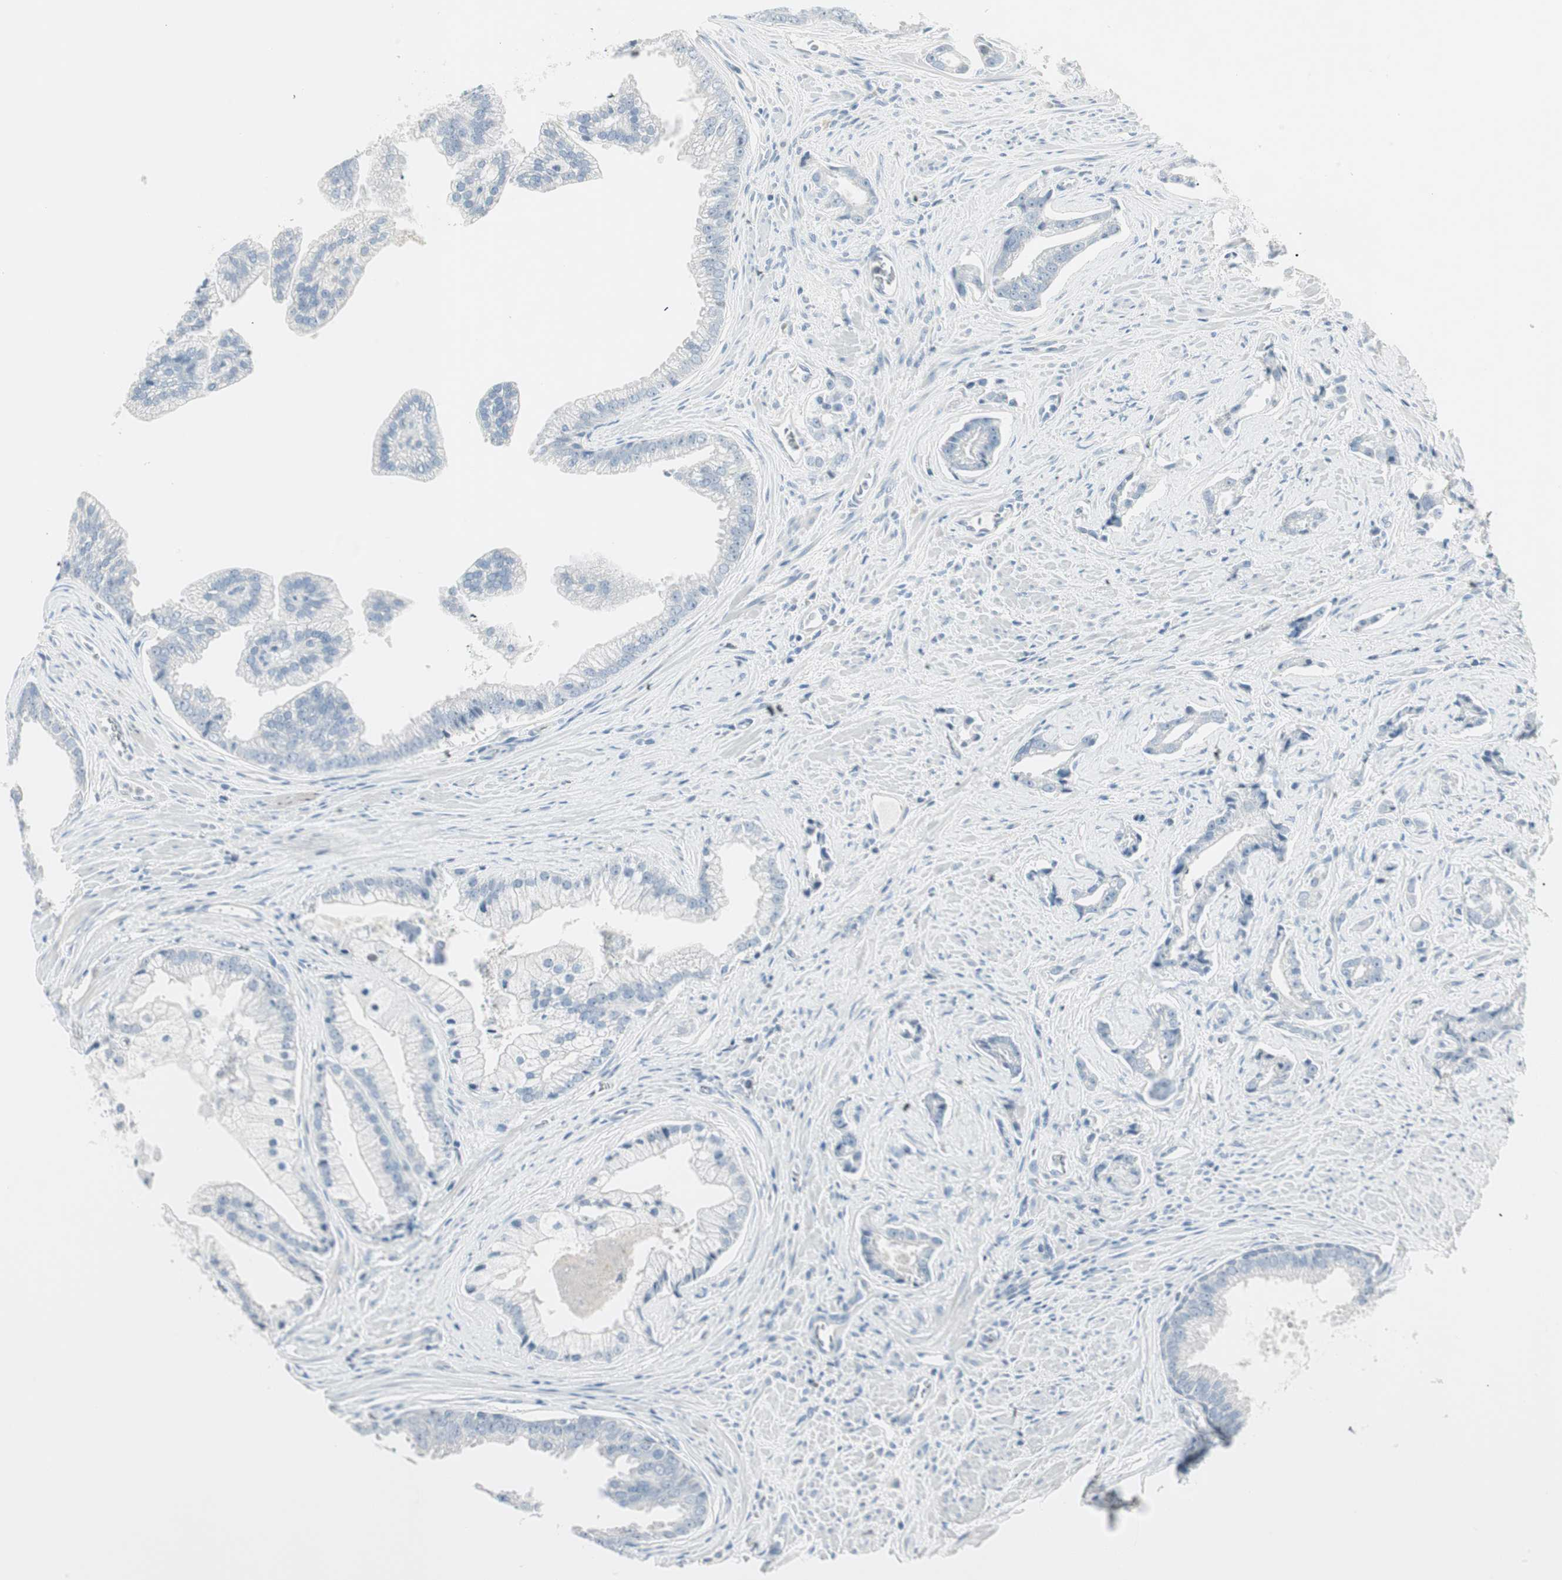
{"staining": {"intensity": "negative", "quantity": "none", "location": "none"}, "tissue": "prostate cancer", "cell_type": "Tumor cells", "image_type": "cancer", "snomed": [{"axis": "morphology", "description": "Adenocarcinoma, High grade"}, {"axis": "topography", "description": "Prostate"}], "caption": "Micrograph shows no protein positivity in tumor cells of prostate cancer tissue.", "gene": "ITLN2", "patient": {"sex": "male", "age": 67}}